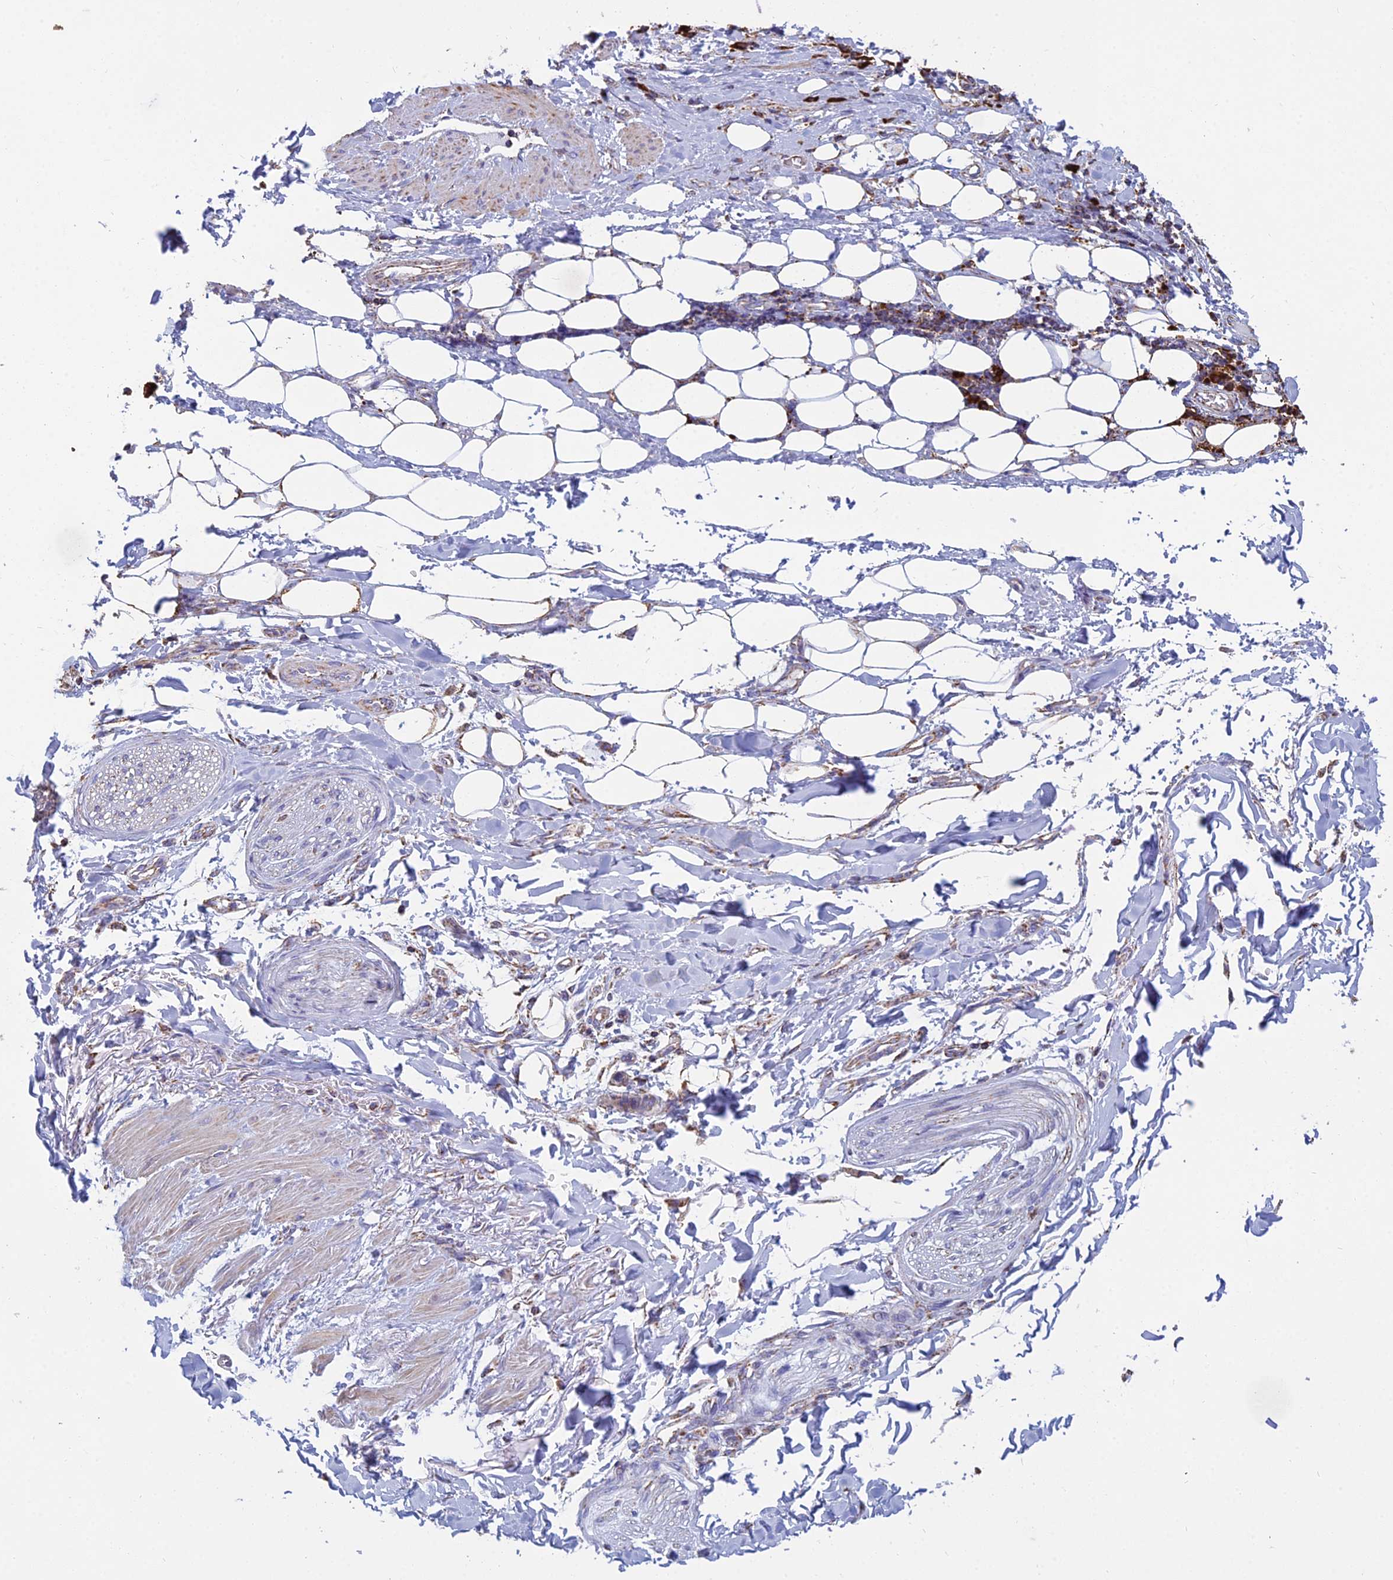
{"staining": {"intensity": "weak", "quantity": "25%-75%", "location": "cytoplasmic/membranous"}, "tissue": "adipose tissue", "cell_type": "Adipocytes", "image_type": "normal", "snomed": [{"axis": "morphology", "description": "Normal tissue, NOS"}, {"axis": "morphology", "description": "Adenocarcinoma, NOS"}, {"axis": "topography", "description": "Esophagus"}], "caption": "Adipocytes reveal weak cytoplasmic/membranous expression in about 25%-75% of cells in unremarkable adipose tissue. (DAB (3,3'-diaminobenzidine) IHC, brown staining for protein, blue staining for nuclei).", "gene": "OR2W3", "patient": {"sex": "male", "age": 62}}